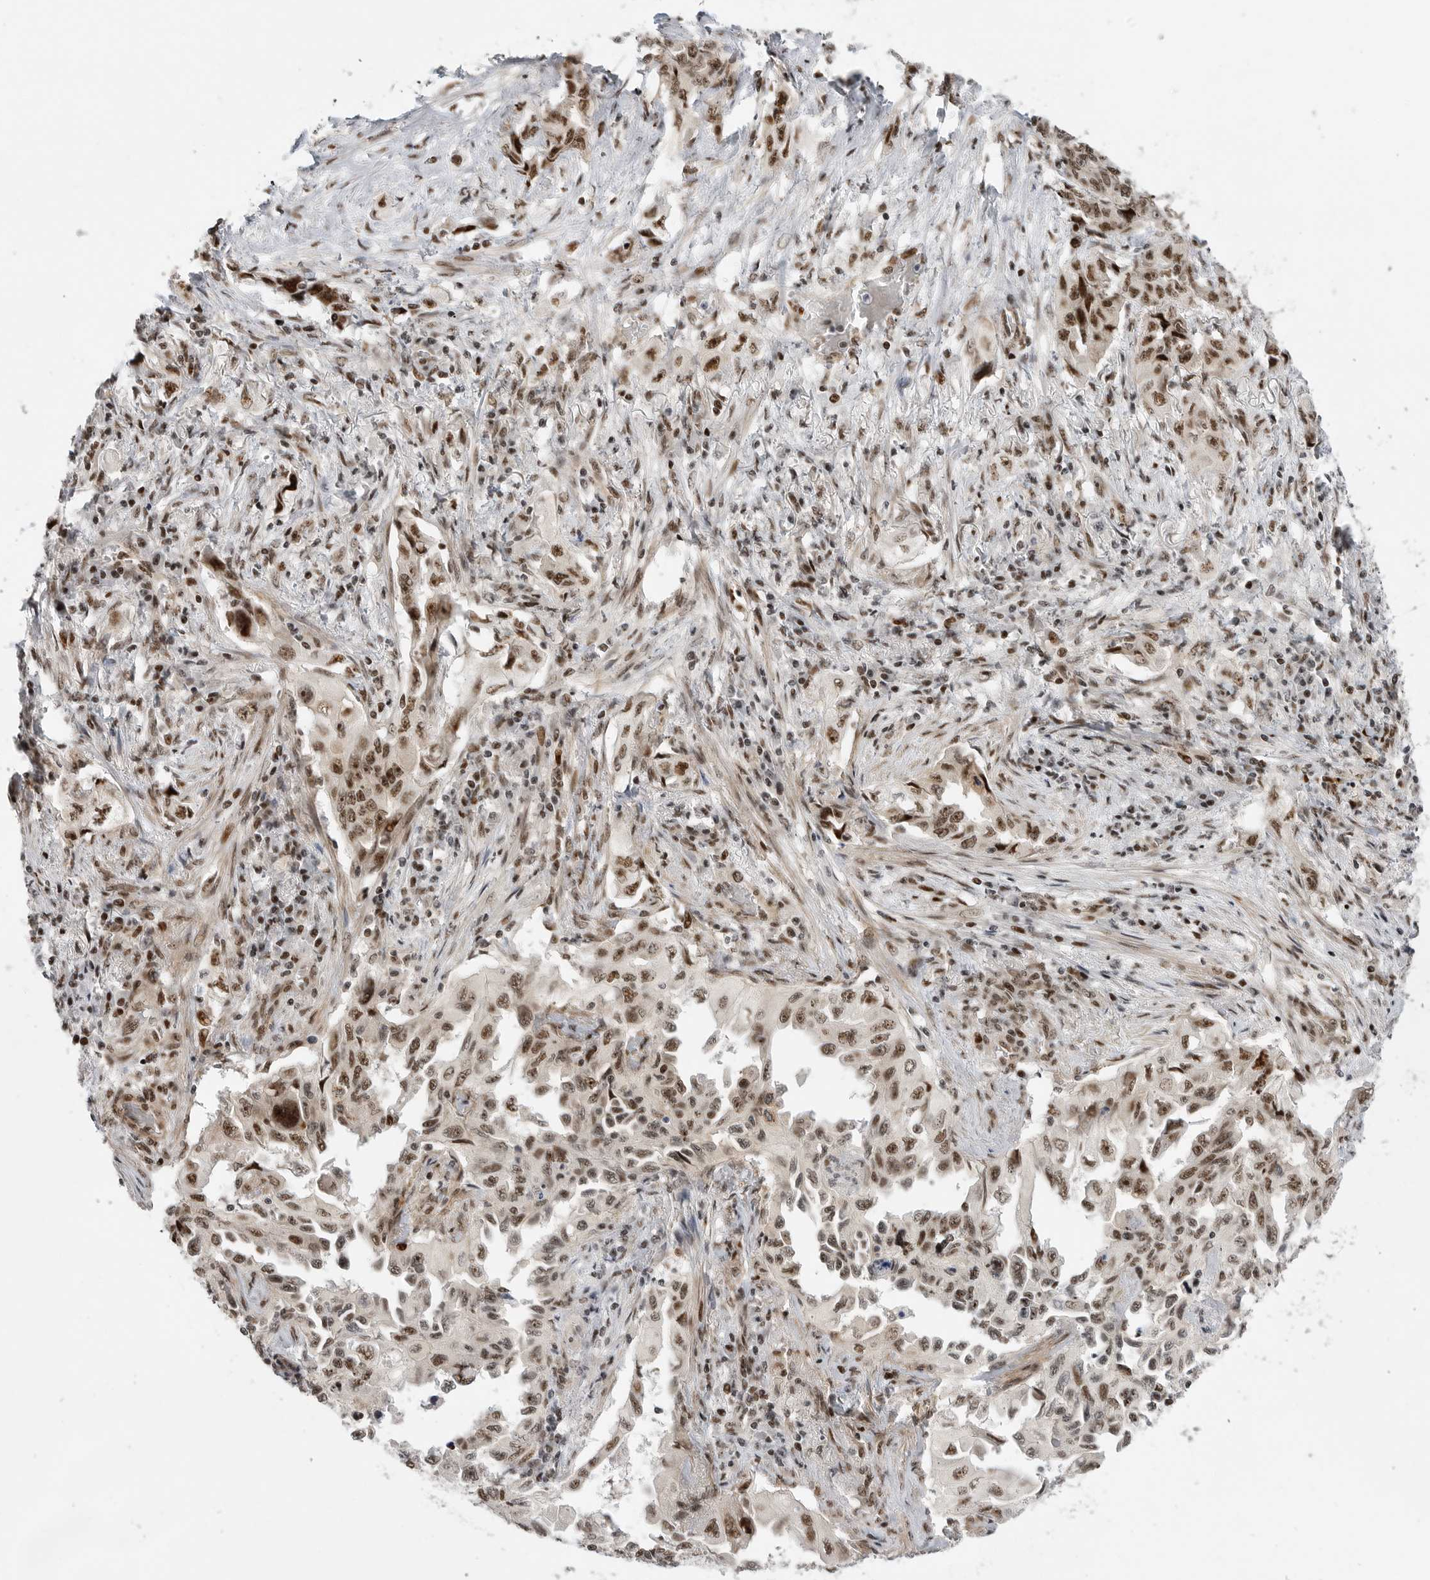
{"staining": {"intensity": "strong", "quantity": ">75%", "location": "nuclear"}, "tissue": "lung cancer", "cell_type": "Tumor cells", "image_type": "cancer", "snomed": [{"axis": "morphology", "description": "Adenocarcinoma, NOS"}, {"axis": "topography", "description": "Lung"}], "caption": "Tumor cells demonstrate high levels of strong nuclear positivity in about >75% of cells in adenocarcinoma (lung).", "gene": "GPATCH2", "patient": {"sex": "female", "age": 51}}